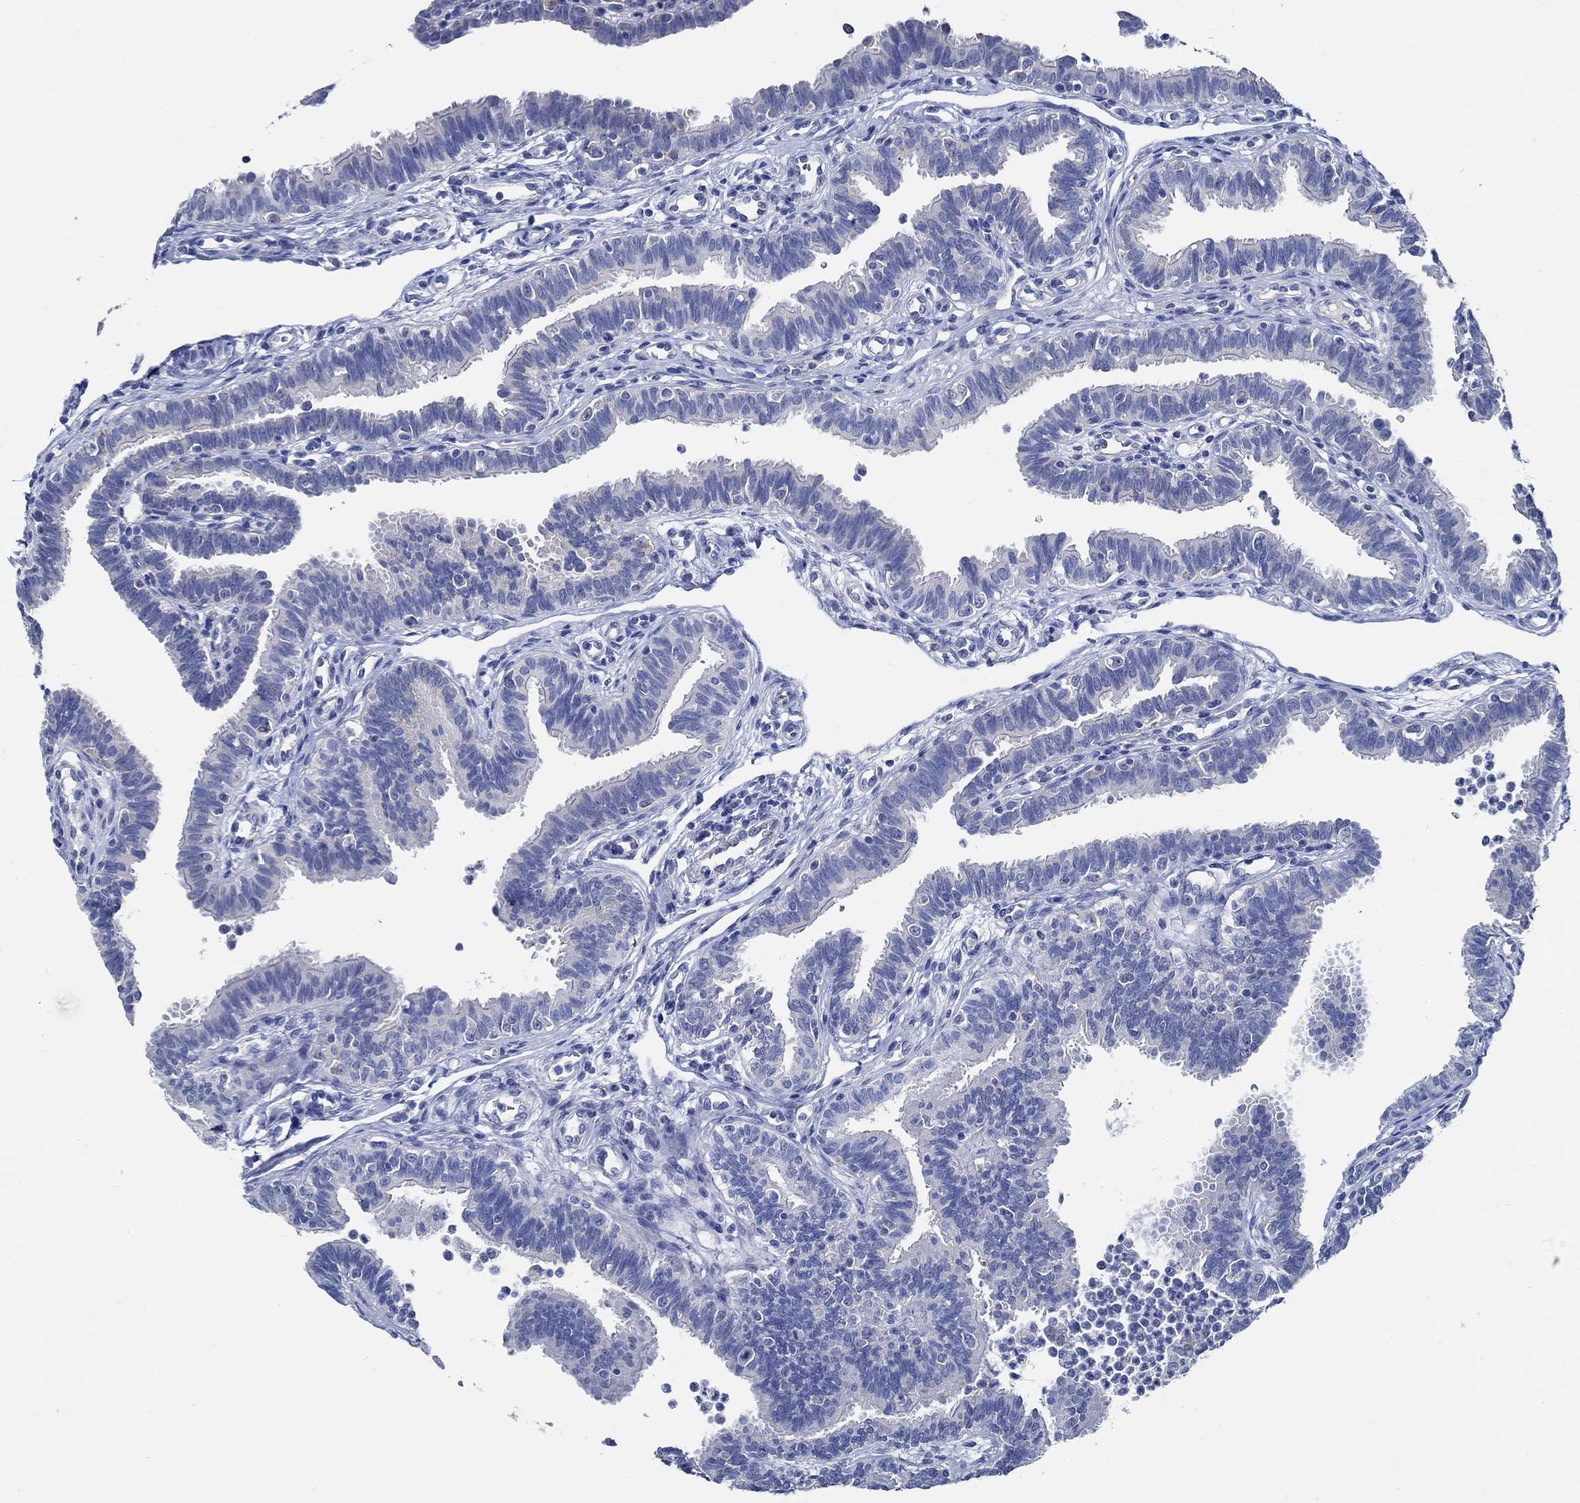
{"staining": {"intensity": "negative", "quantity": "none", "location": "none"}, "tissue": "fallopian tube", "cell_type": "Glandular cells", "image_type": "normal", "snomed": [{"axis": "morphology", "description": "Normal tissue, NOS"}, {"axis": "topography", "description": "Fallopian tube"}], "caption": "Immunohistochemistry image of unremarkable fallopian tube stained for a protein (brown), which displays no expression in glandular cells.", "gene": "HECW2", "patient": {"sex": "female", "age": 36}}